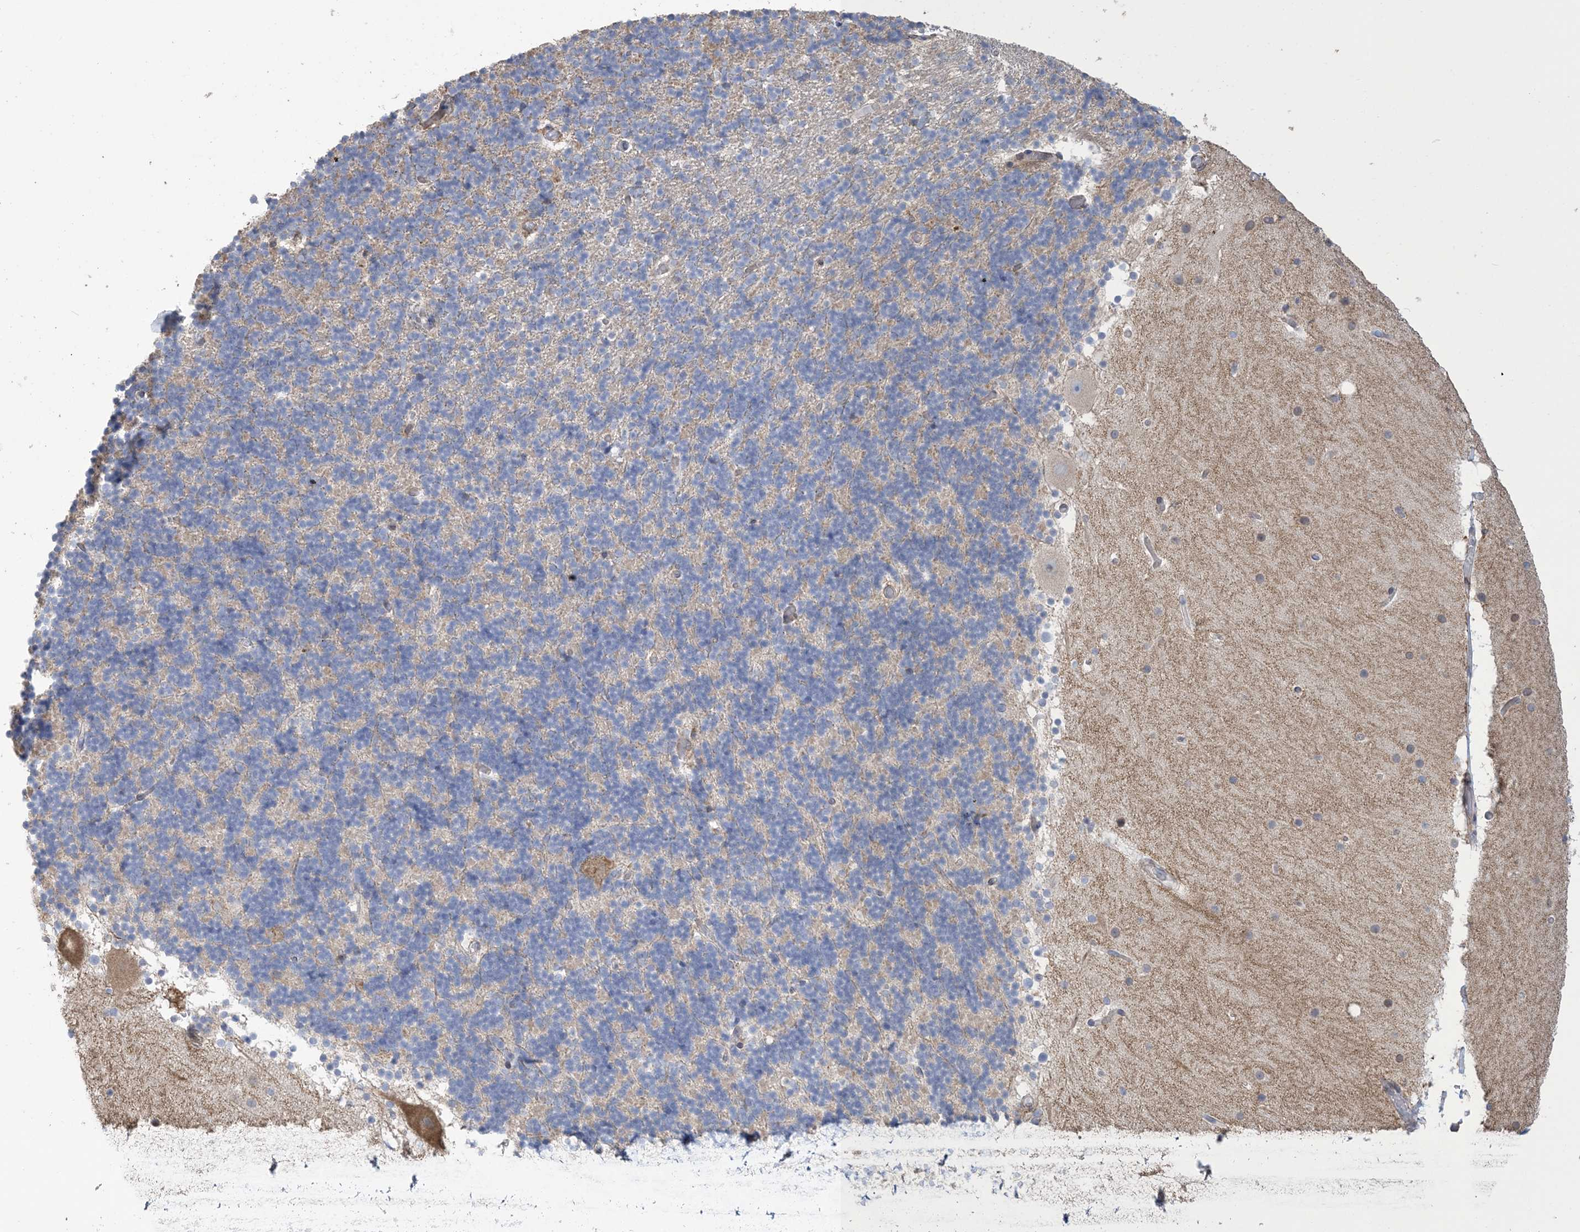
{"staining": {"intensity": "weak", "quantity": "<25%", "location": "cytoplasmic/membranous"}, "tissue": "cerebellum", "cell_type": "Cells in granular layer", "image_type": "normal", "snomed": [{"axis": "morphology", "description": "Normal tissue, NOS"}, {"axis": "topography", "description": "Cerebellum"}], "caption": "Image shows no significant protein expression in cells in granular layer of benign cerebellum.", "gene": "SHANK1", "patient": {"sex": "male", "age": 57}}